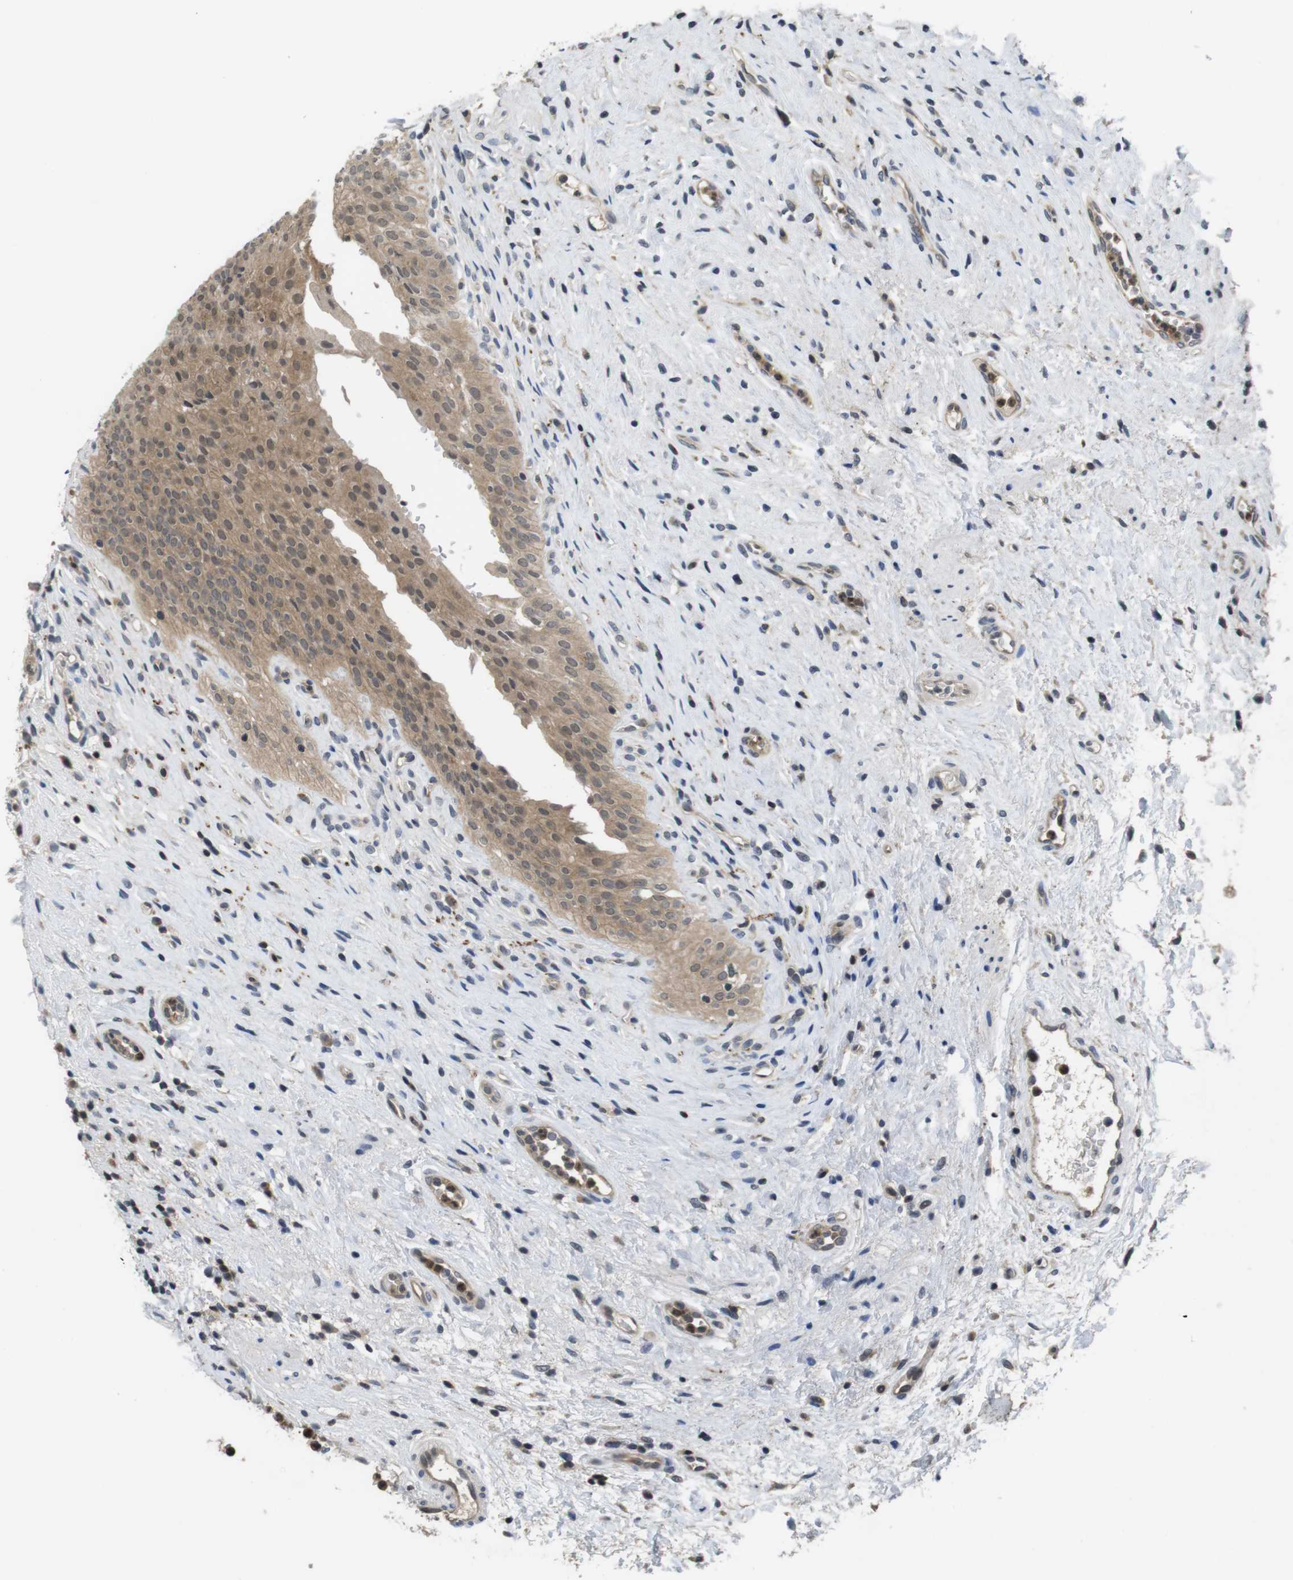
{"staining": {"intensity": "moderate", "quantity": ">75%", "location": "cytoplasmic/membranous"}, "tissue": "urinary bladder", "cell_type": "Urothelial cells", "image_type": "normal", "snomed": [{"axis": "morphology", "description": "Normal tissue, NOS"}, {"axis": "morphology", "description": "Urothelial carcinoma, High grade"}, {"axis": "topography", "description": "Urinary bladder"}], "caption": "Urinary bladder stained for a protein displays moderate cytoplasmic/membranous positivity in urothelial cells. (brown staining indicates protein expression, while blue staining denotes nuclei).", "gene": "FADD", "patient": {"sex": "male", "age": 46}}